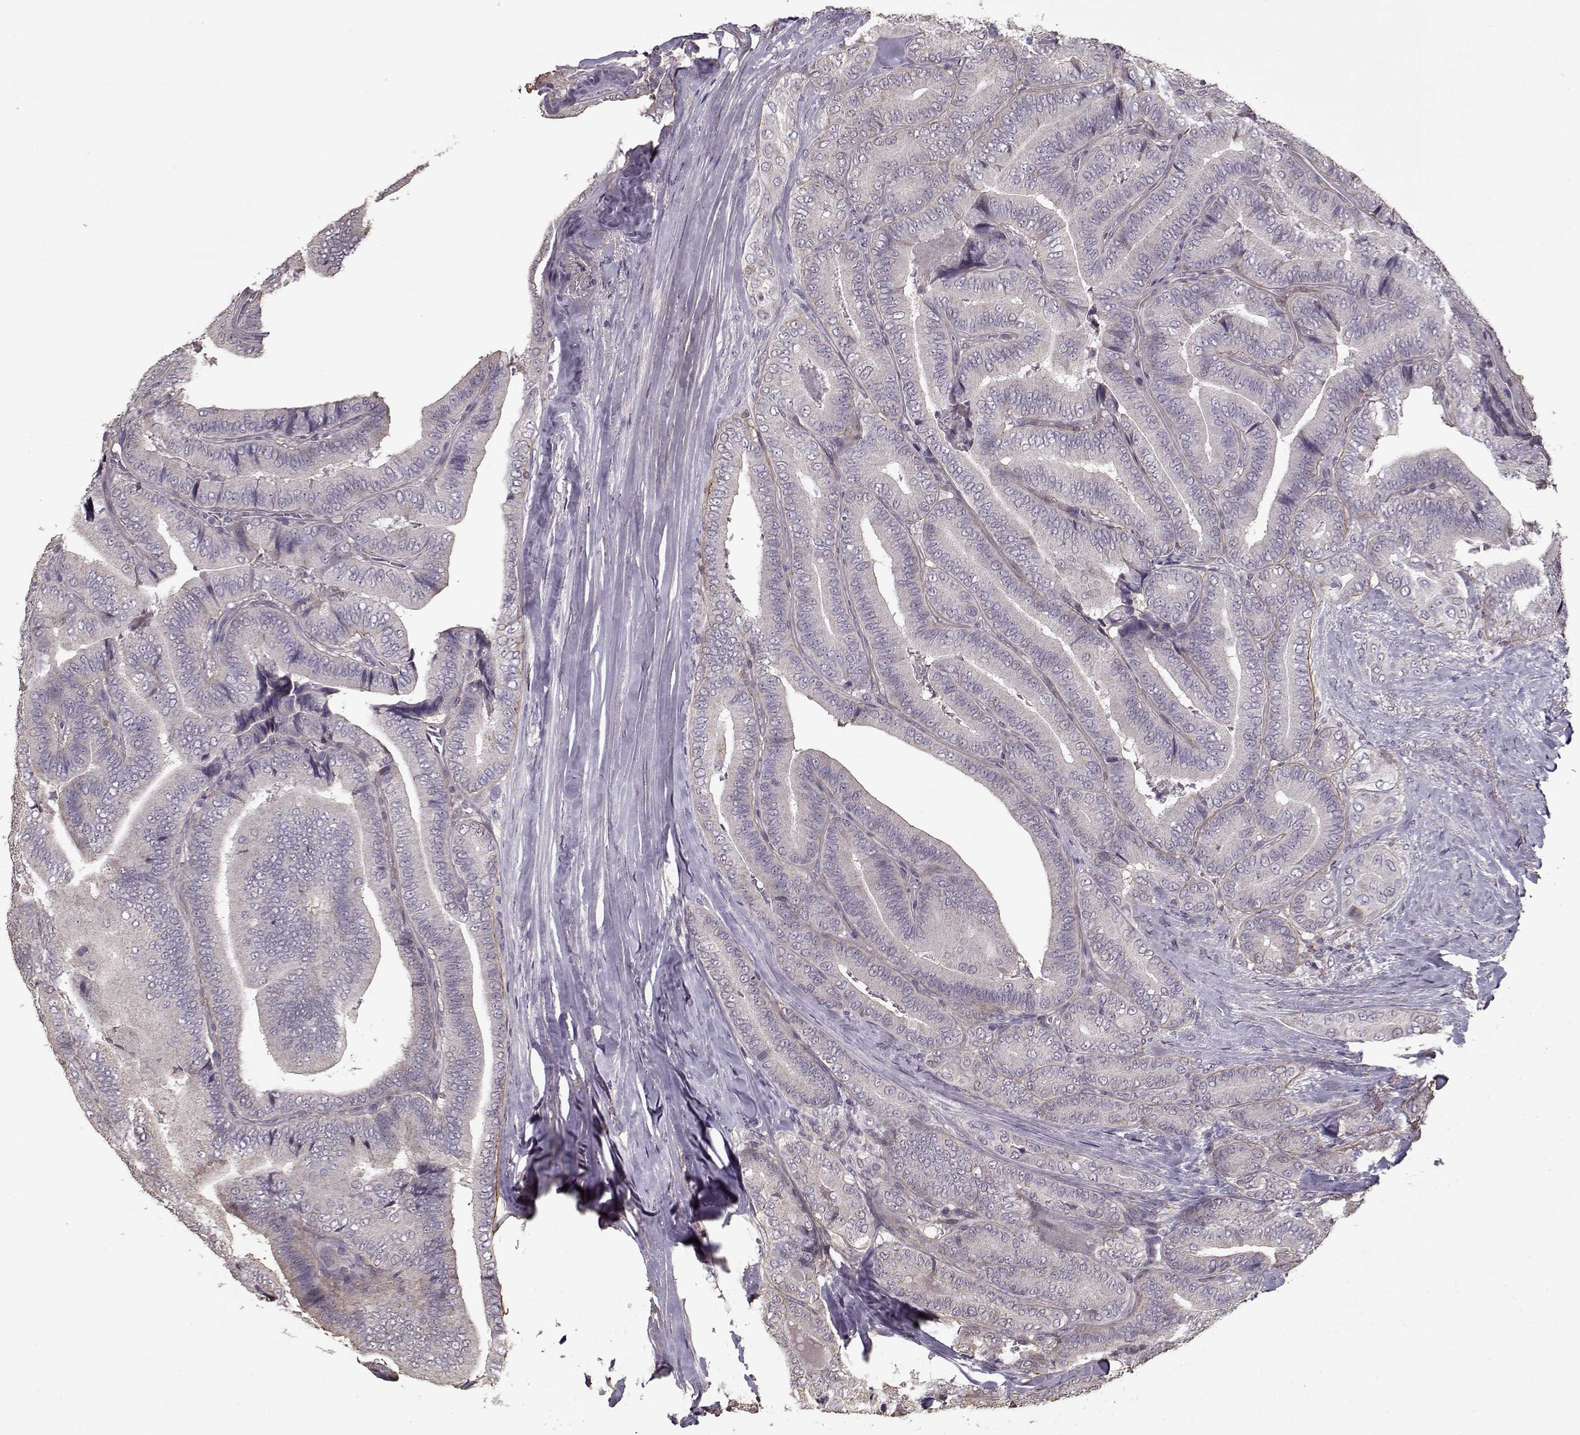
{"staining": {"intensity": "negative", "quantity": "none", "location": "none"}, "tissue": "thyroid cancer", "cell_type": "Tumor cells", "image_type": "cancer", "snomed": [{"axis": "morphology", "description": "Papillary adenocarcinoma, NOS"}, {"axis": "topography", "description": "Thyroid gland"}], "caption": "Immunohistochemical staining of thyroid cancer demonstrates no significant staining in tumor cells. (Immunohistochemistry, brightfield microscopy, high magnification).", "gene": "LAMA2", "patient": {"sex": "male", "age": 61}}